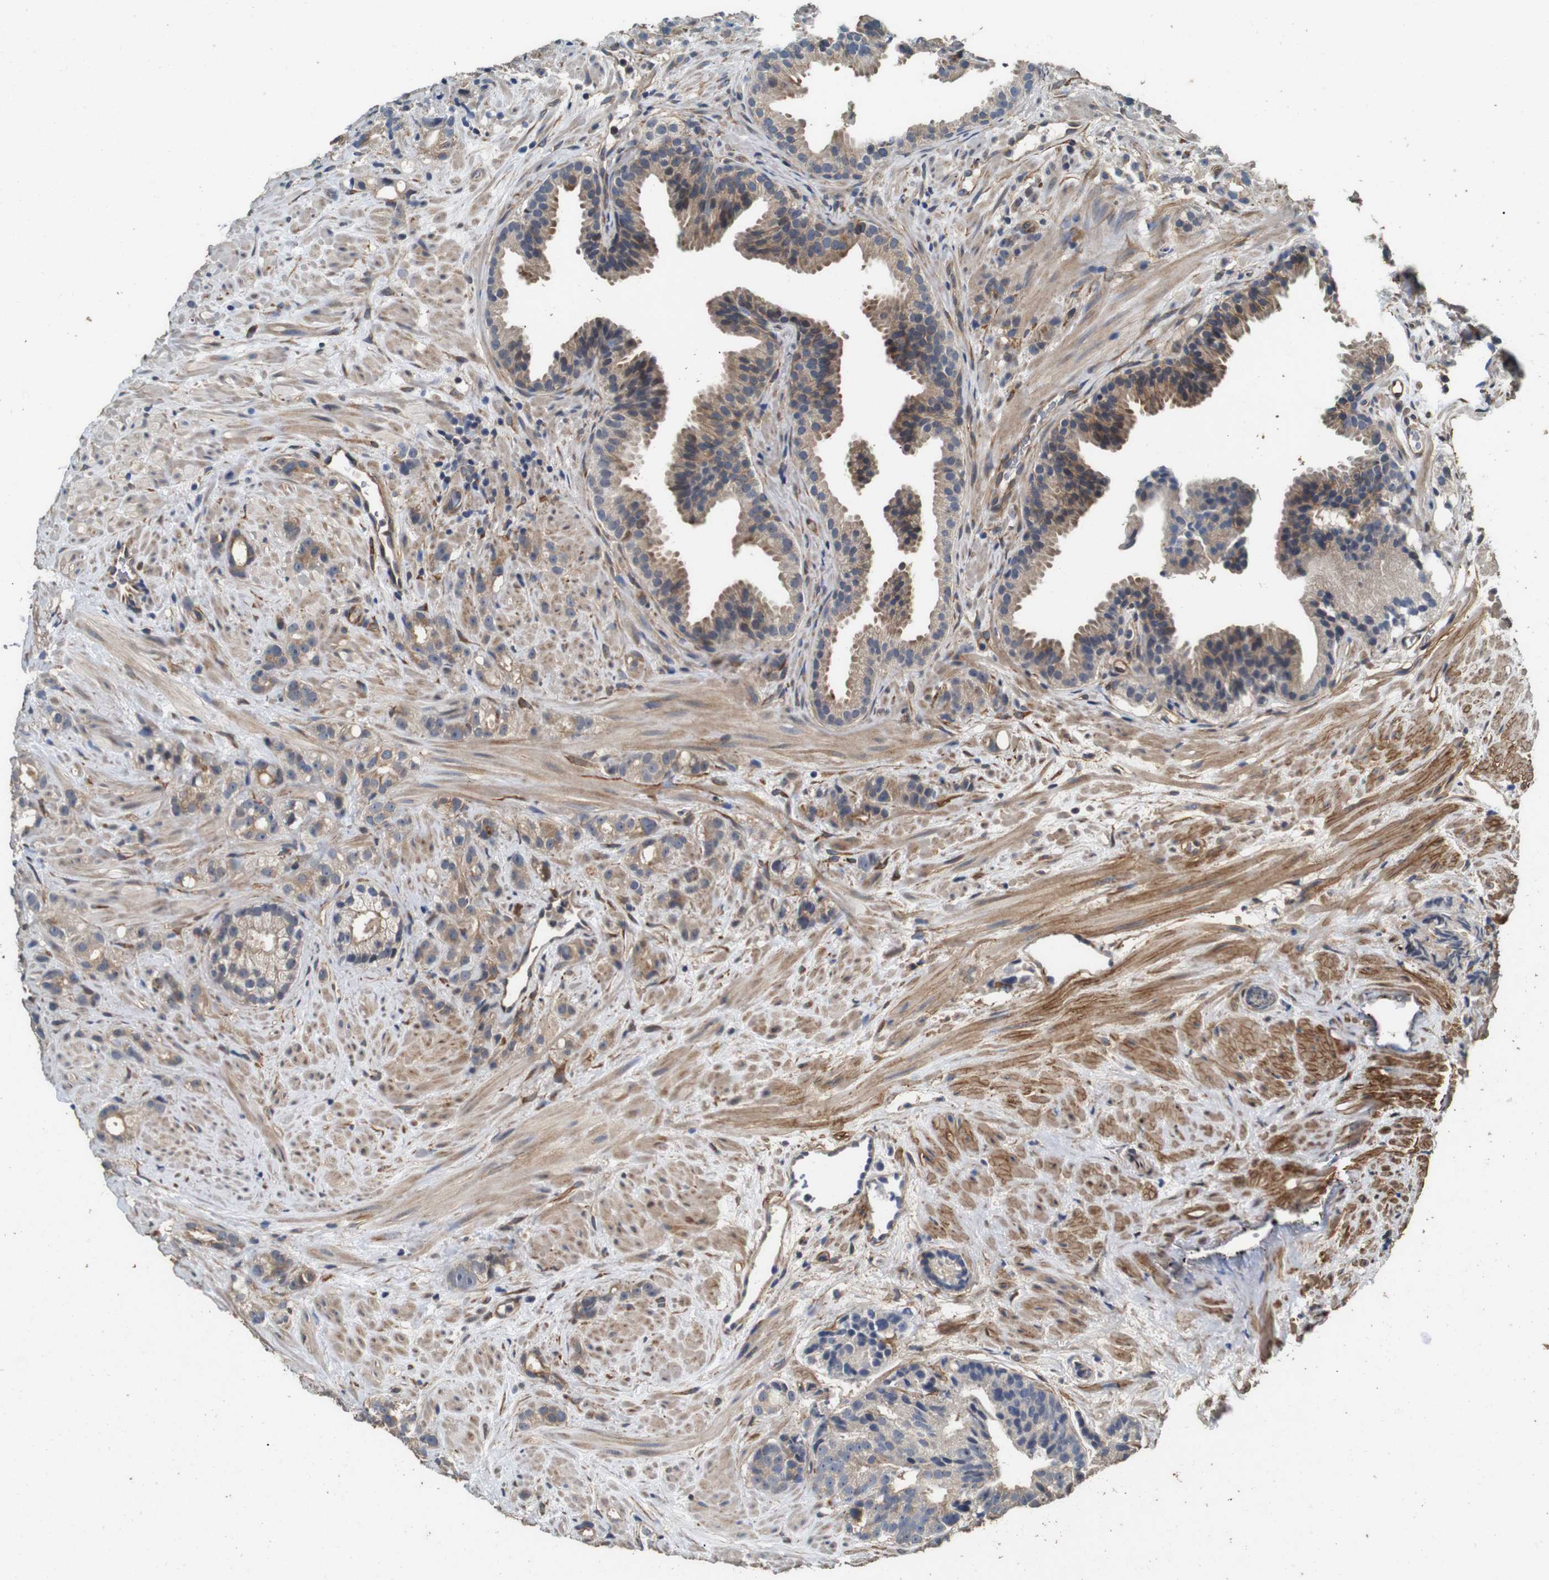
{"staining": {"intensity": "moderate", "quantity": "25%-75%", "location": "cytoplasmic/membranous"}, "tissue": "prostate cancer", "cell_type": "Tumor cells", "image_type": "cancer", "snomed": [{"axis": "morphology", "description": "Adenocarcinoma, Low grade"}, {"axis": "topography", "description": "Prostate"}], "caption": "The photomicrograph shows immunohistochemical staining of prostate cancer. There is moderate cytoplasmic/membranous staining is seen in approximately 25%-75% of tumor cells.", "gene": "CNPY4", "patient": {"sex": "male", "age": 89}}